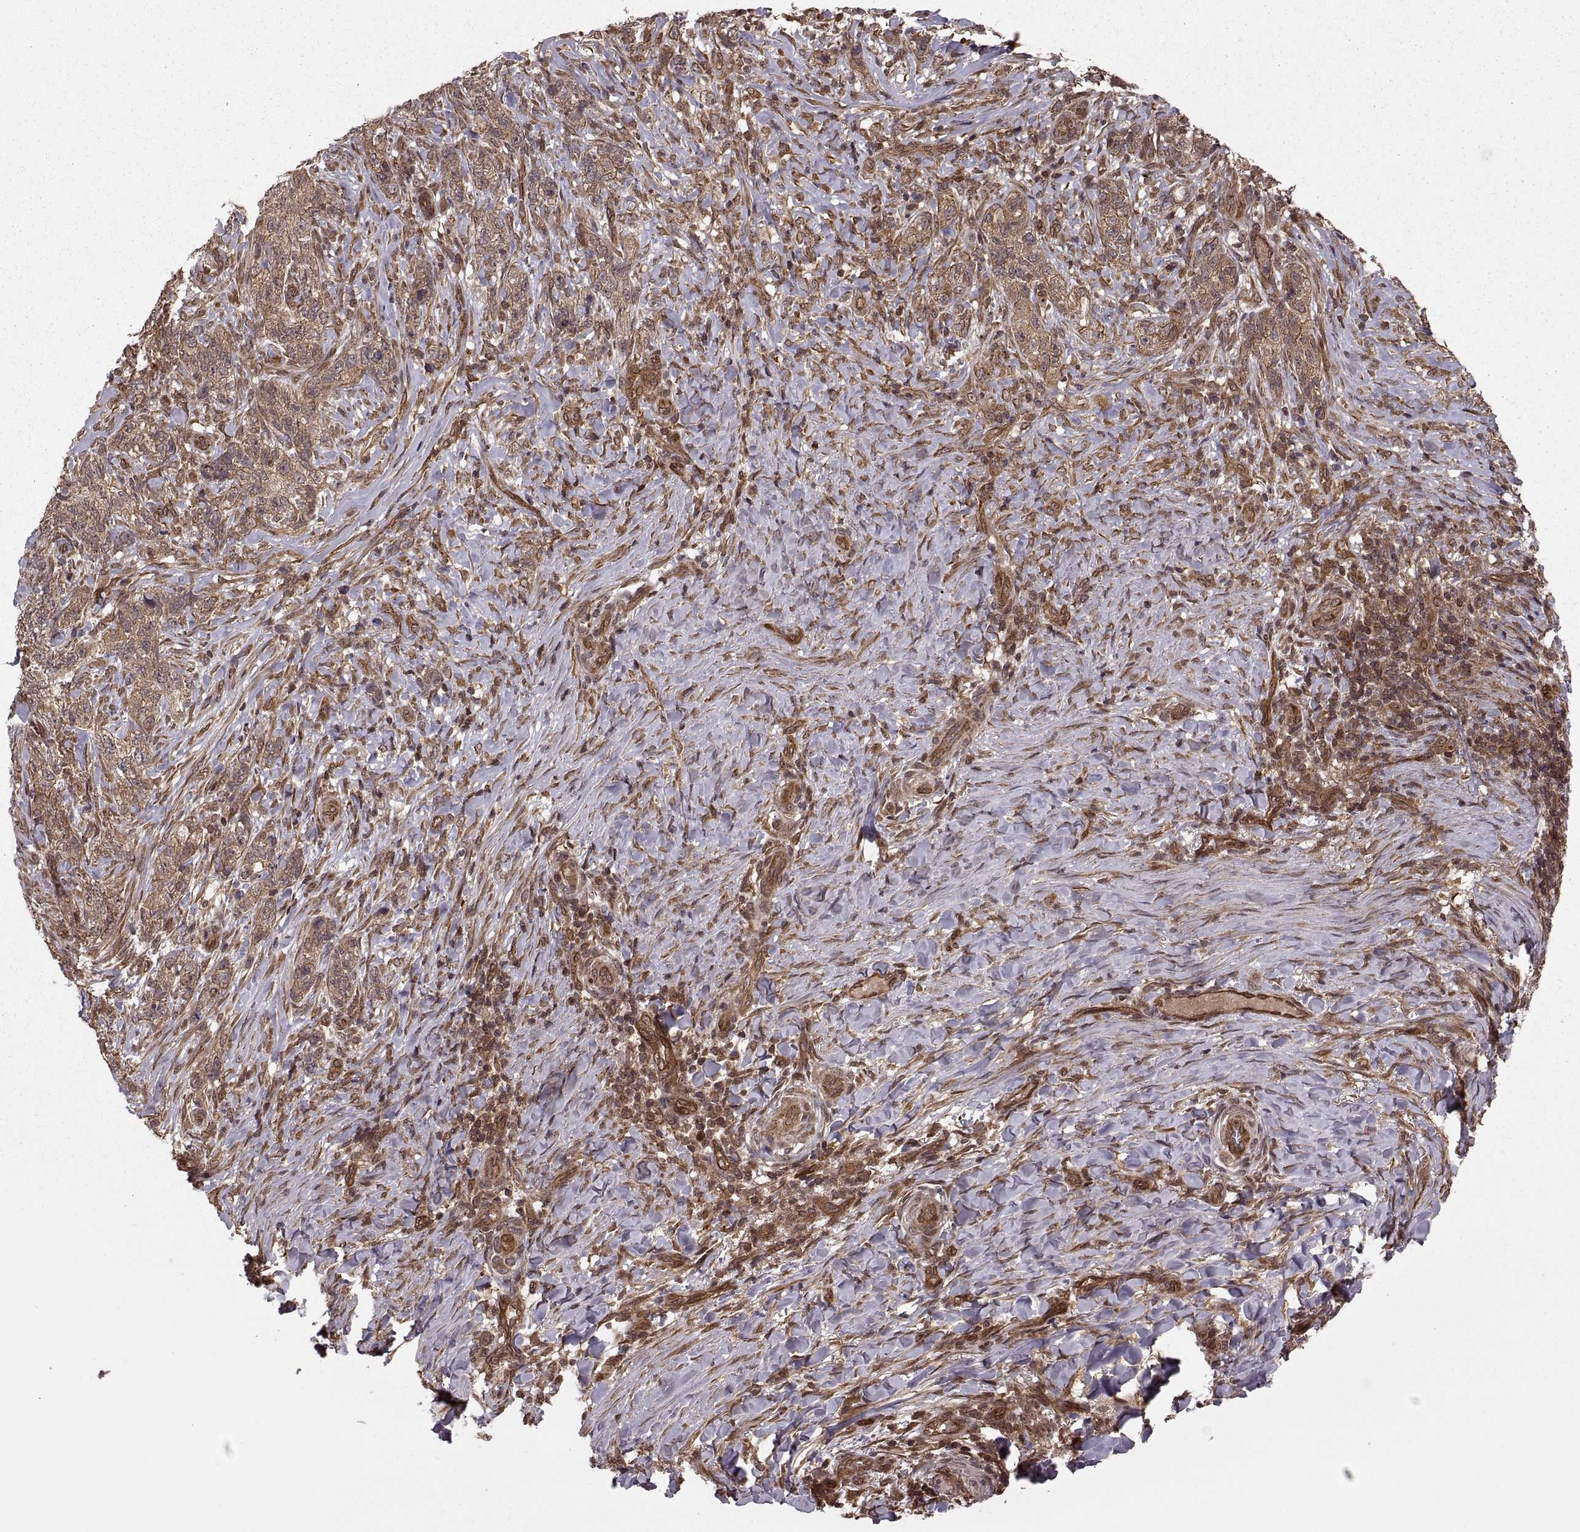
{"staining": {"intensity": "moderate", "quantity": ">75%", "location": "cytoplasmic/membranous"}, "tissue": "skin cancer", "cell_type": "Tumor cells", "image_type": "cancer", "snomed": [{"axis": "morphology", "description": "Basal cell carcinoma"}, {"axis": "topography", "description": "Skin"}], "caption": "Immunohistochemical staining of skin cancer (basal cell carcinoma) displays moderate cytoplasmic/membranous protein expression in approximately >75% of tumor cells.", "gene": "DEDD", "patient": {"sex": "female", "age": 69}}